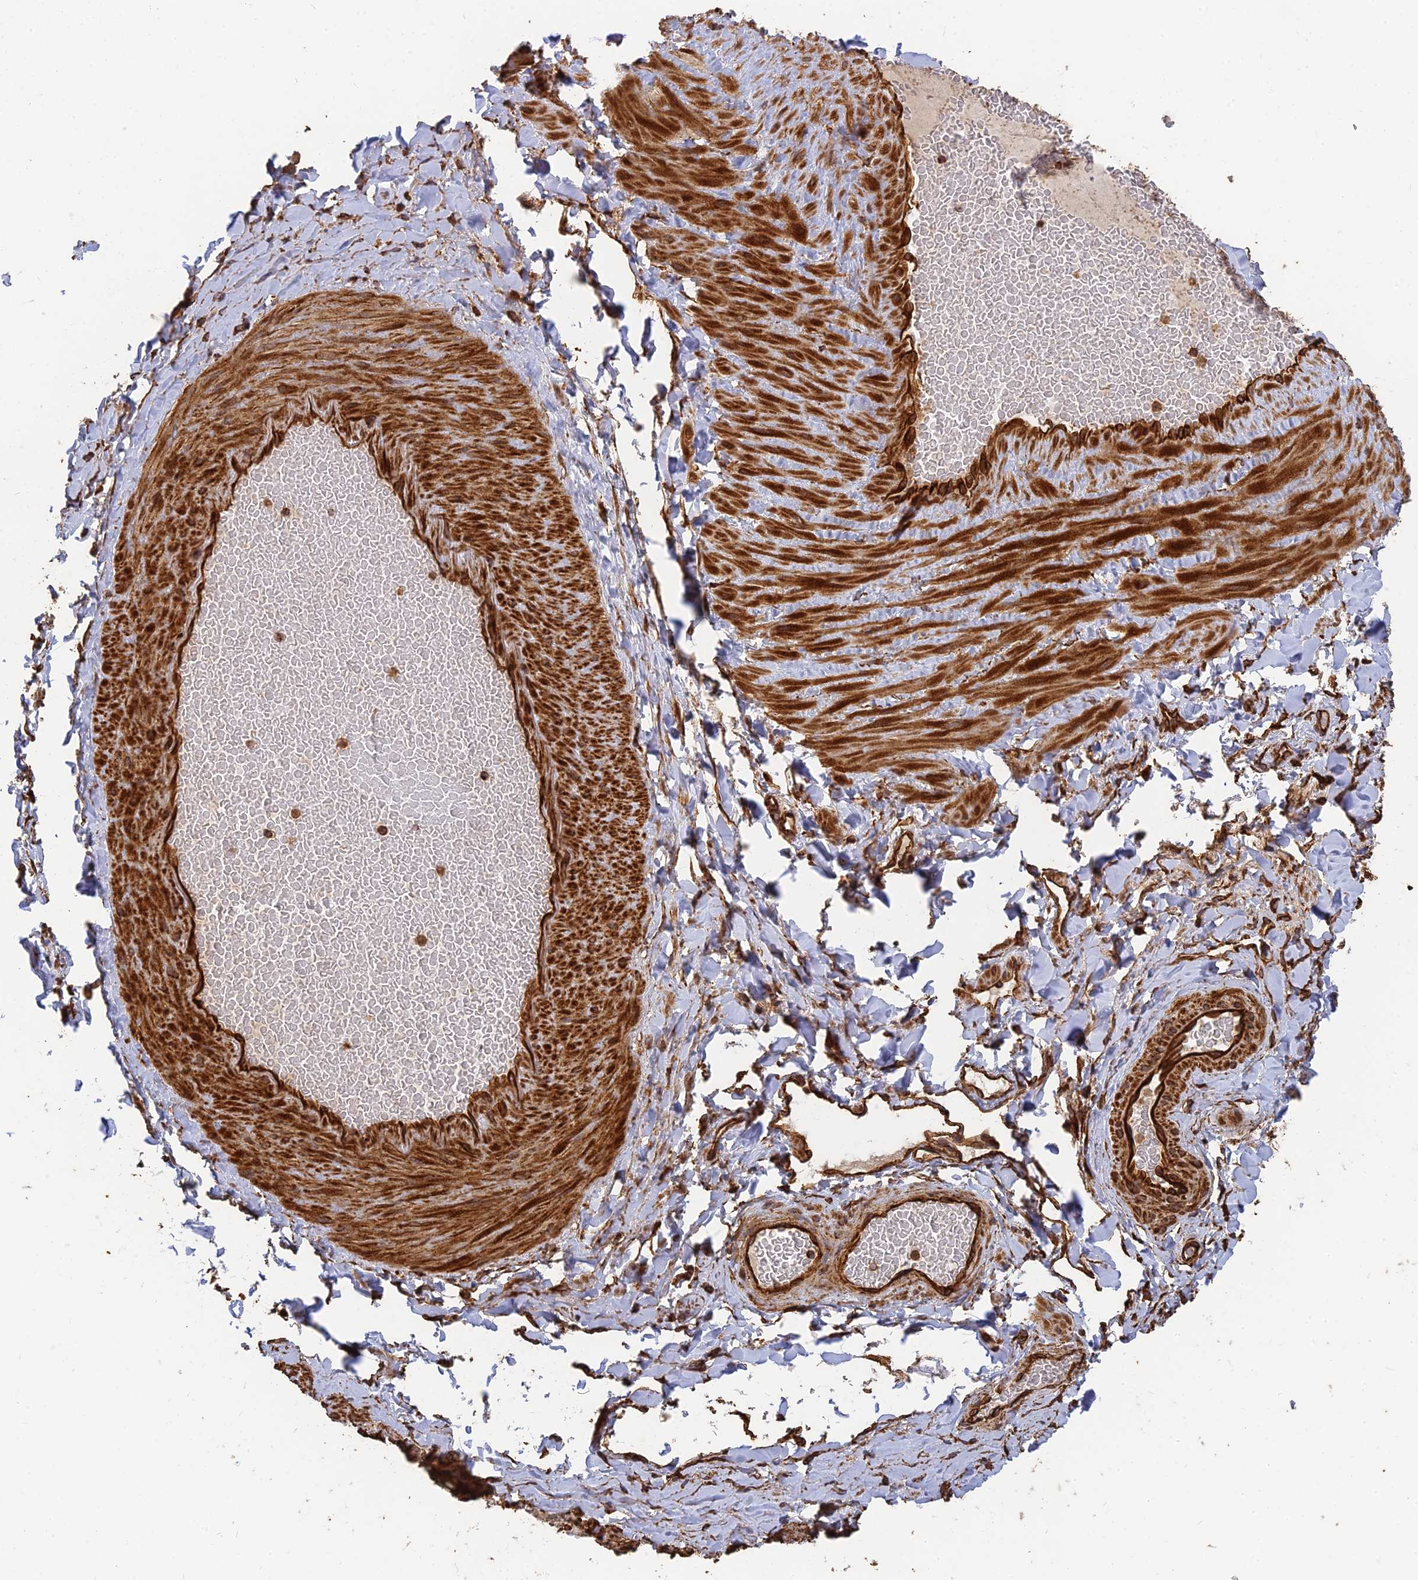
{"staining": {"intensity": "strong", "quantity": ">75%", "location": "cytoplasmic/membranous"}, "tissue": "adipose tissue", "cell_type": "Adipocytes", "image_type": "normal", "snomed": [{"axis": "morphology", "description": "Normal tissue, NOS"}, {"axis": "topography", "description": "Soft tissue"}, {"axis": "topography", "description": "Vascular tissue"}], "caption": "Immunohistochemical staining of unremarkable adipose tissue displays >75% levels of strong cytoplasmic/membranous protein expression in approximately >75% of adipocytes.", "gene": "DSTYK", "patient": {"sex": "male", "age": 54}}